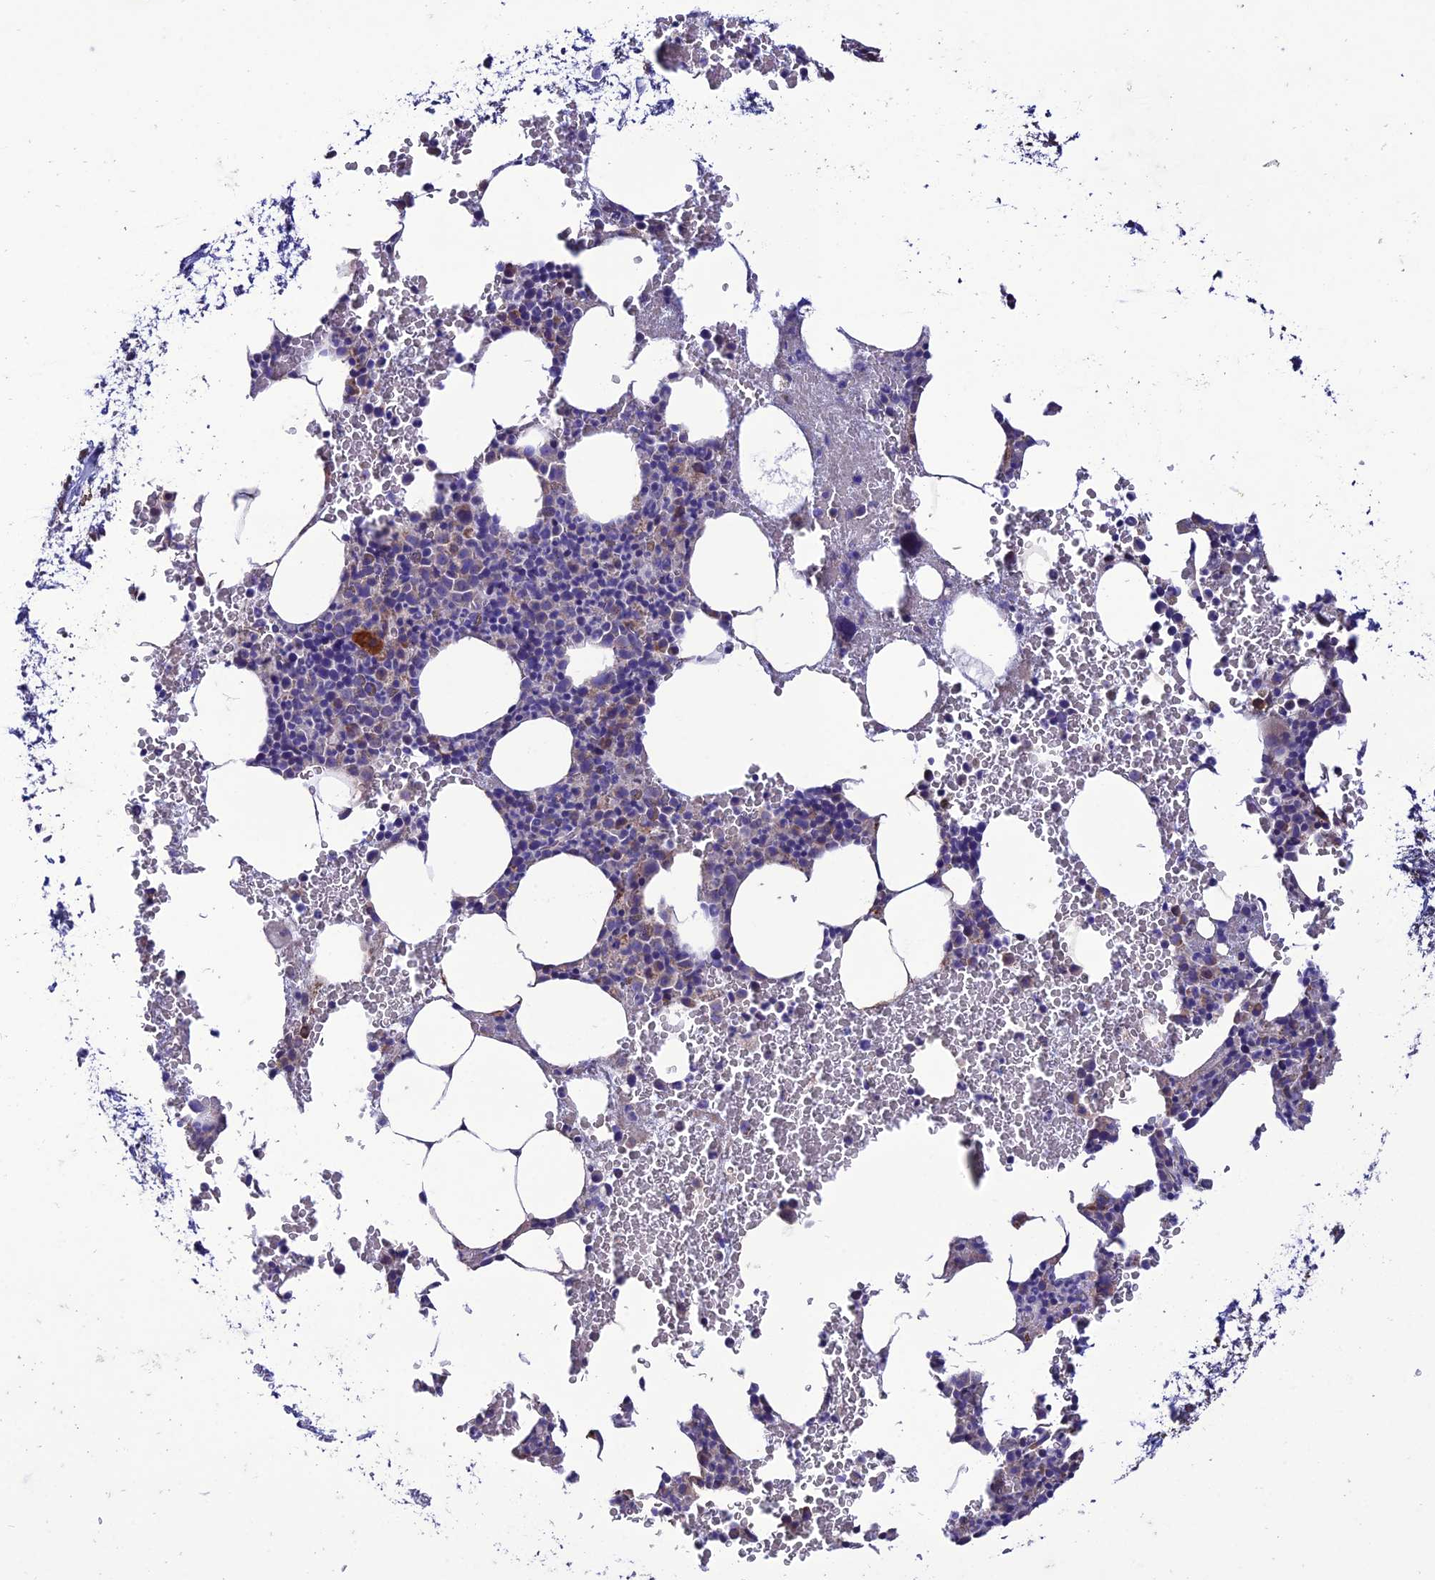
{"staining": {"intensity": "moderate", "quantity": "<25%", "location": "cytoplasmic/membranous"}, "tissue": "bone marrow", "cell_type": "Hematopoietic cells", "image_type": "normal", "snomed": [{"axis": "morphology", "description": "Normal tissue, NOS"}, {"axis": "morphology", "description": "Inflammation, NOS"}, {"axis": "topography", "description": "Bone marrow"}], "caption": "A brown stain labels moderate cytoplasmic/membranous positivity of a protein in hematopoietic cells of unremarkable bone marrow.", "gene": "HOGA1", "patient": {"sex": "female", "age": 78}}